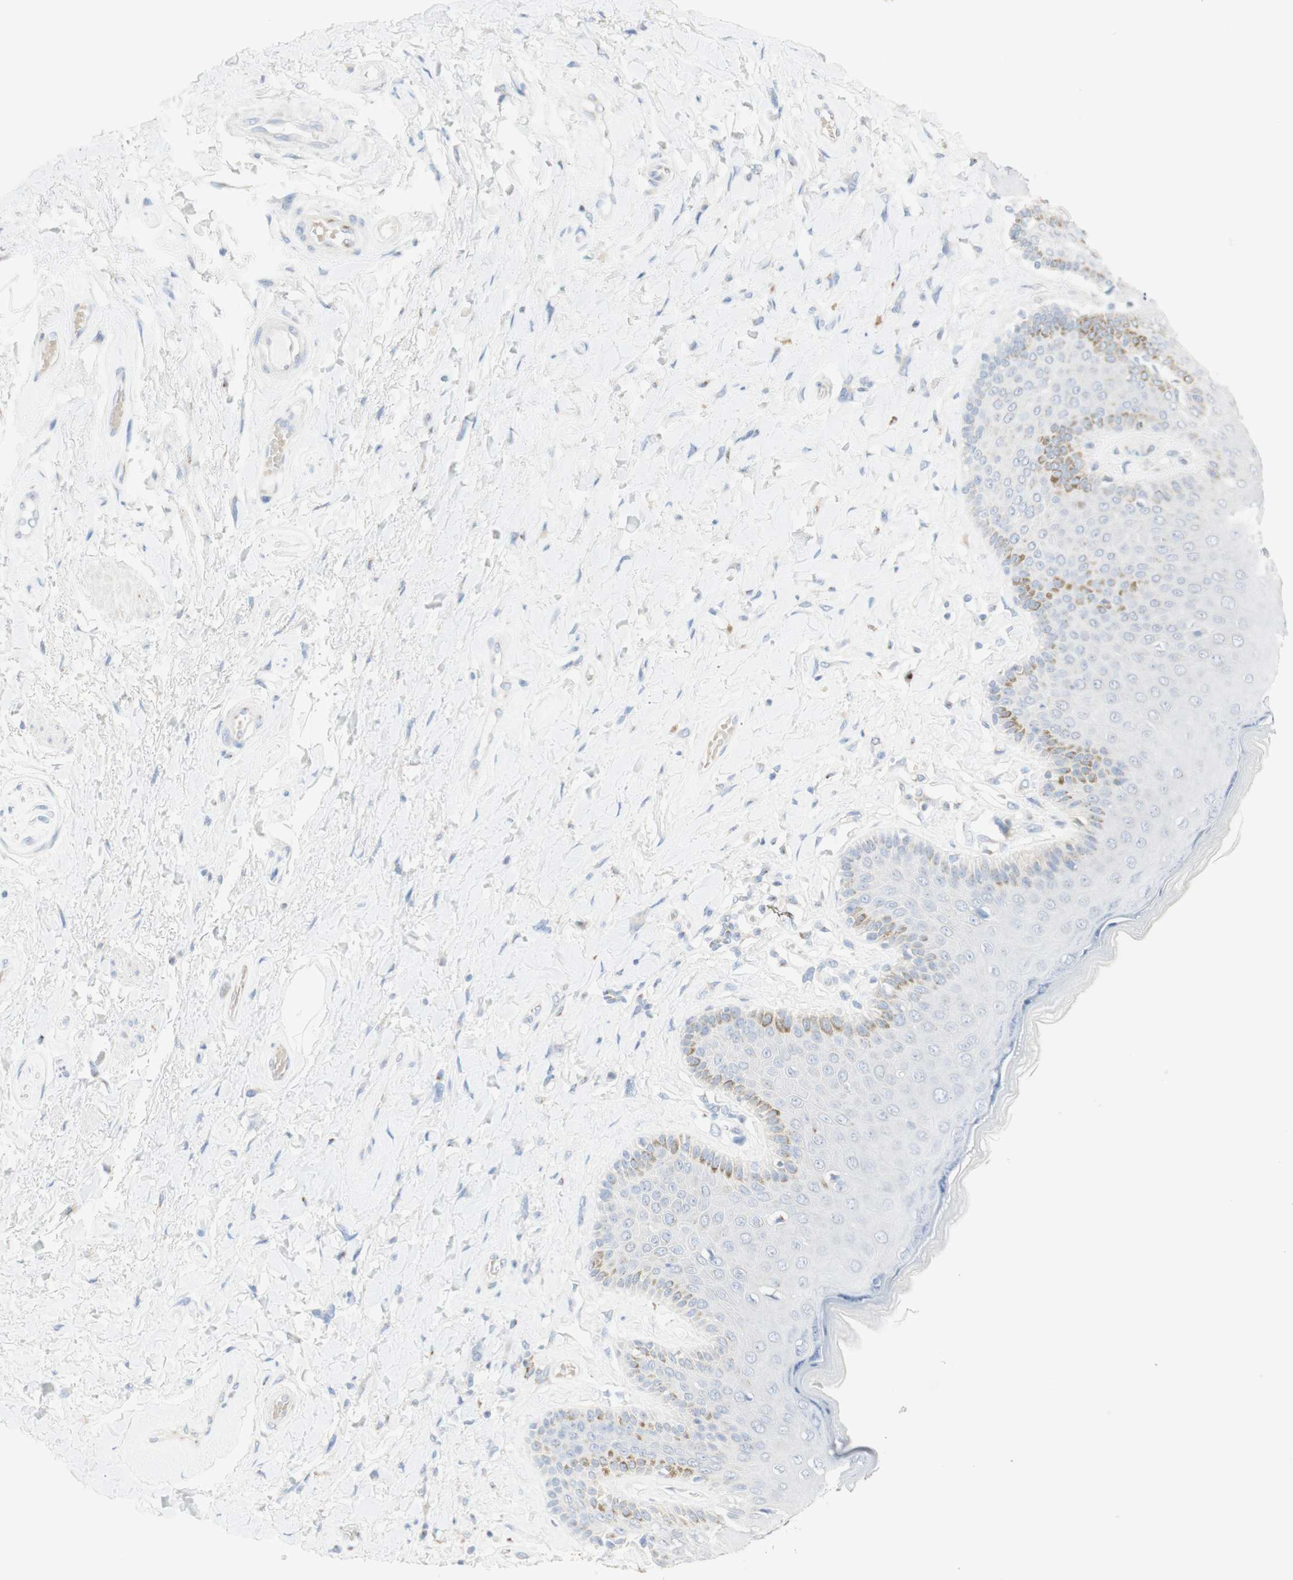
{"staining": {"intensity": "weak", "quantity": "<25%", "location": "cytoplasmic/membranous"}, "tissue": "skin", "cell_type": "Epidermal cells", "image_type": "normal", "snomed": [{"axis": "morphology", "description": "Normal tissue, NOS"}, {"axis": "topography", "description": "Anal"}], "caption": "IHC of normal human skin shows no positivity in epidermal cells.", "gene": "MANEA", "patient": {"sex": "male", "age": 69}}